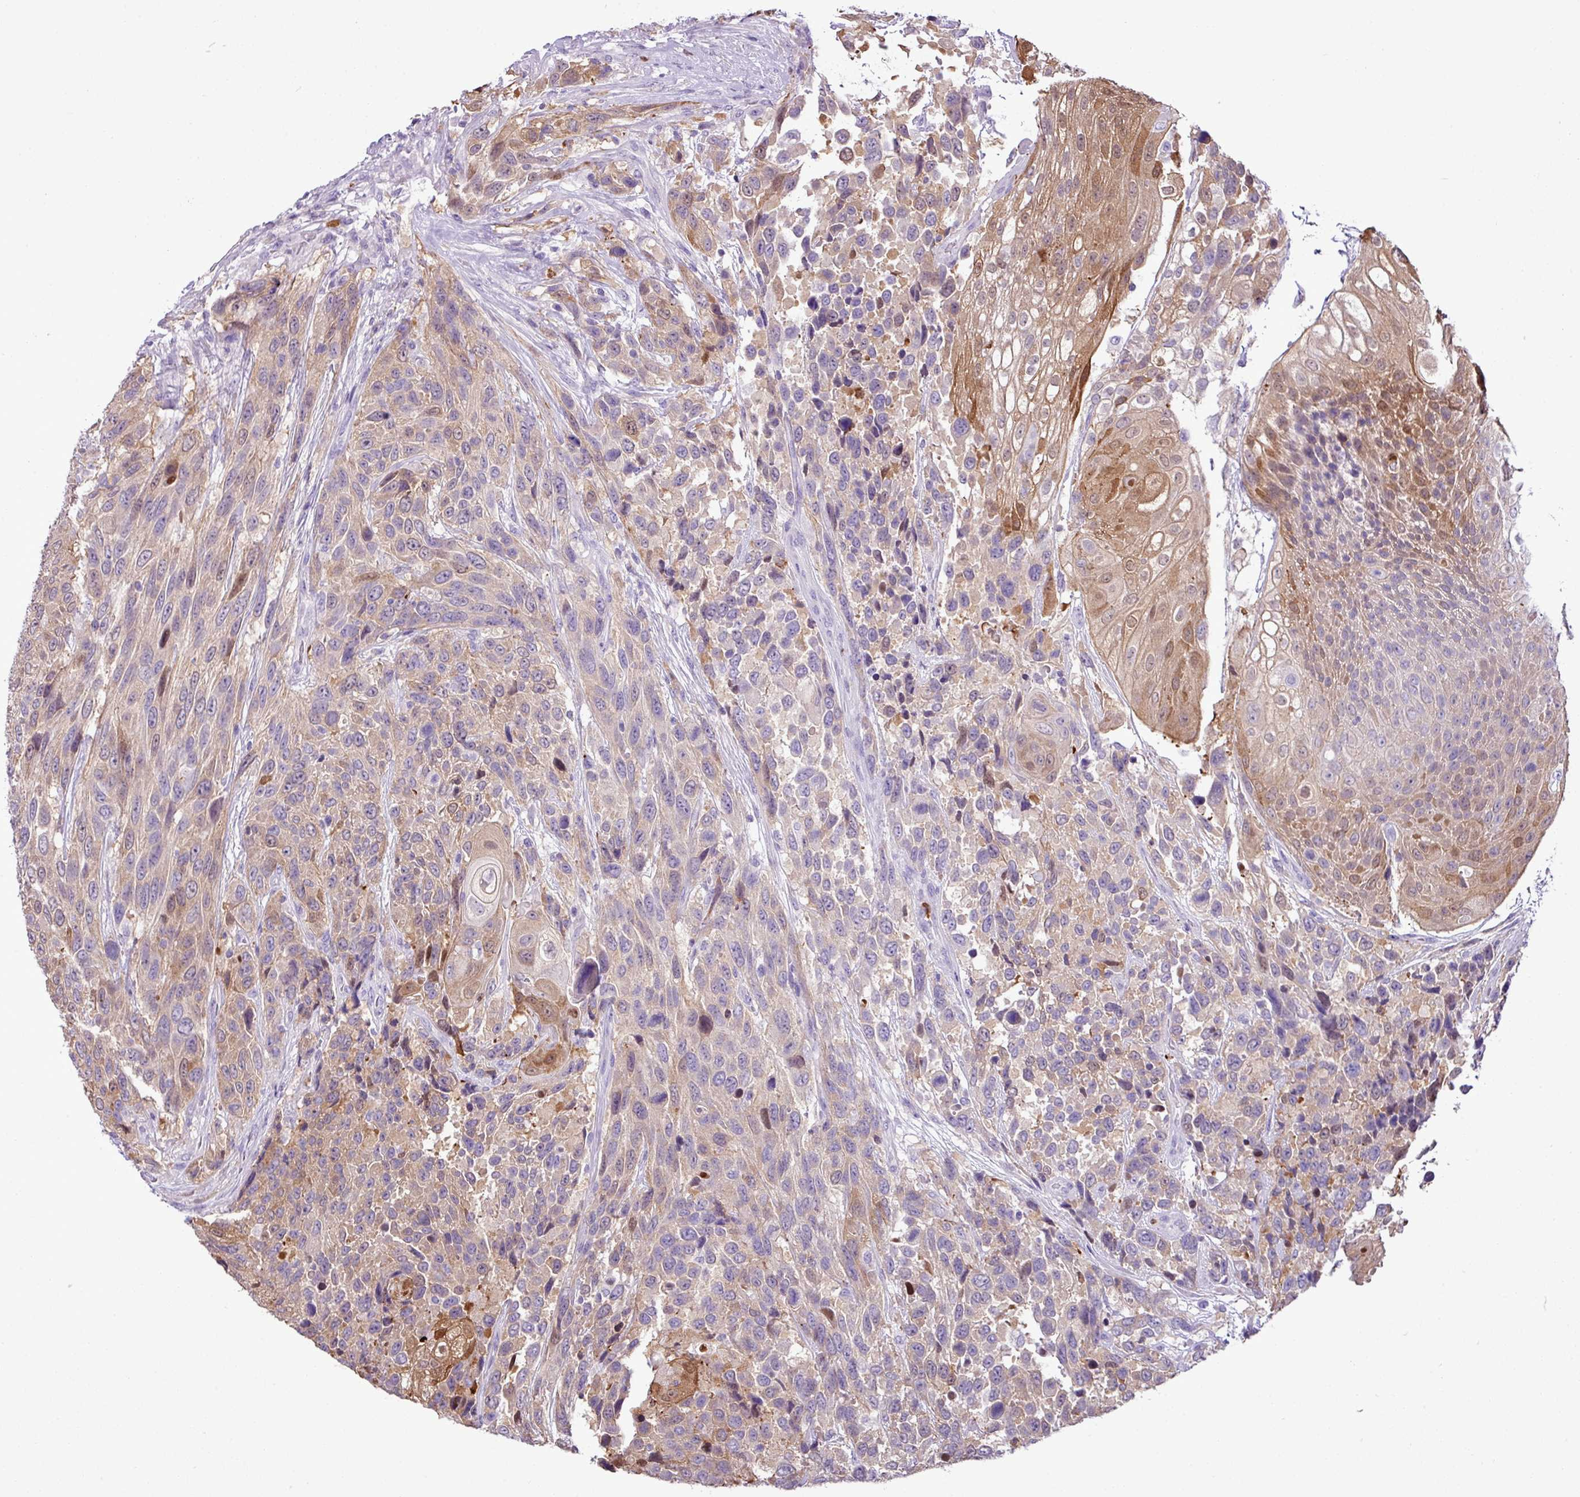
{"staining": {"intensity": "moderate", "quantity": "25%-75%", "location": "cytoplasmic/membranous"}, "tissue": "urothelial cancer", "cell_type": "Tumor cells", "image_type": "cancer", "snomed": [{"axis": "morphology", "description": "Urothelial carcinoma, High grade"}, {"axis": "topography", "description": "Urinary bladder"}], "caption": "A brown stain shows moderate cytoplasmic/membranous expression of a protein in urothelial cancer tumor cells.", "gene": "ZSCAN5A", "patient": {"sex": "female", "age": 70}}